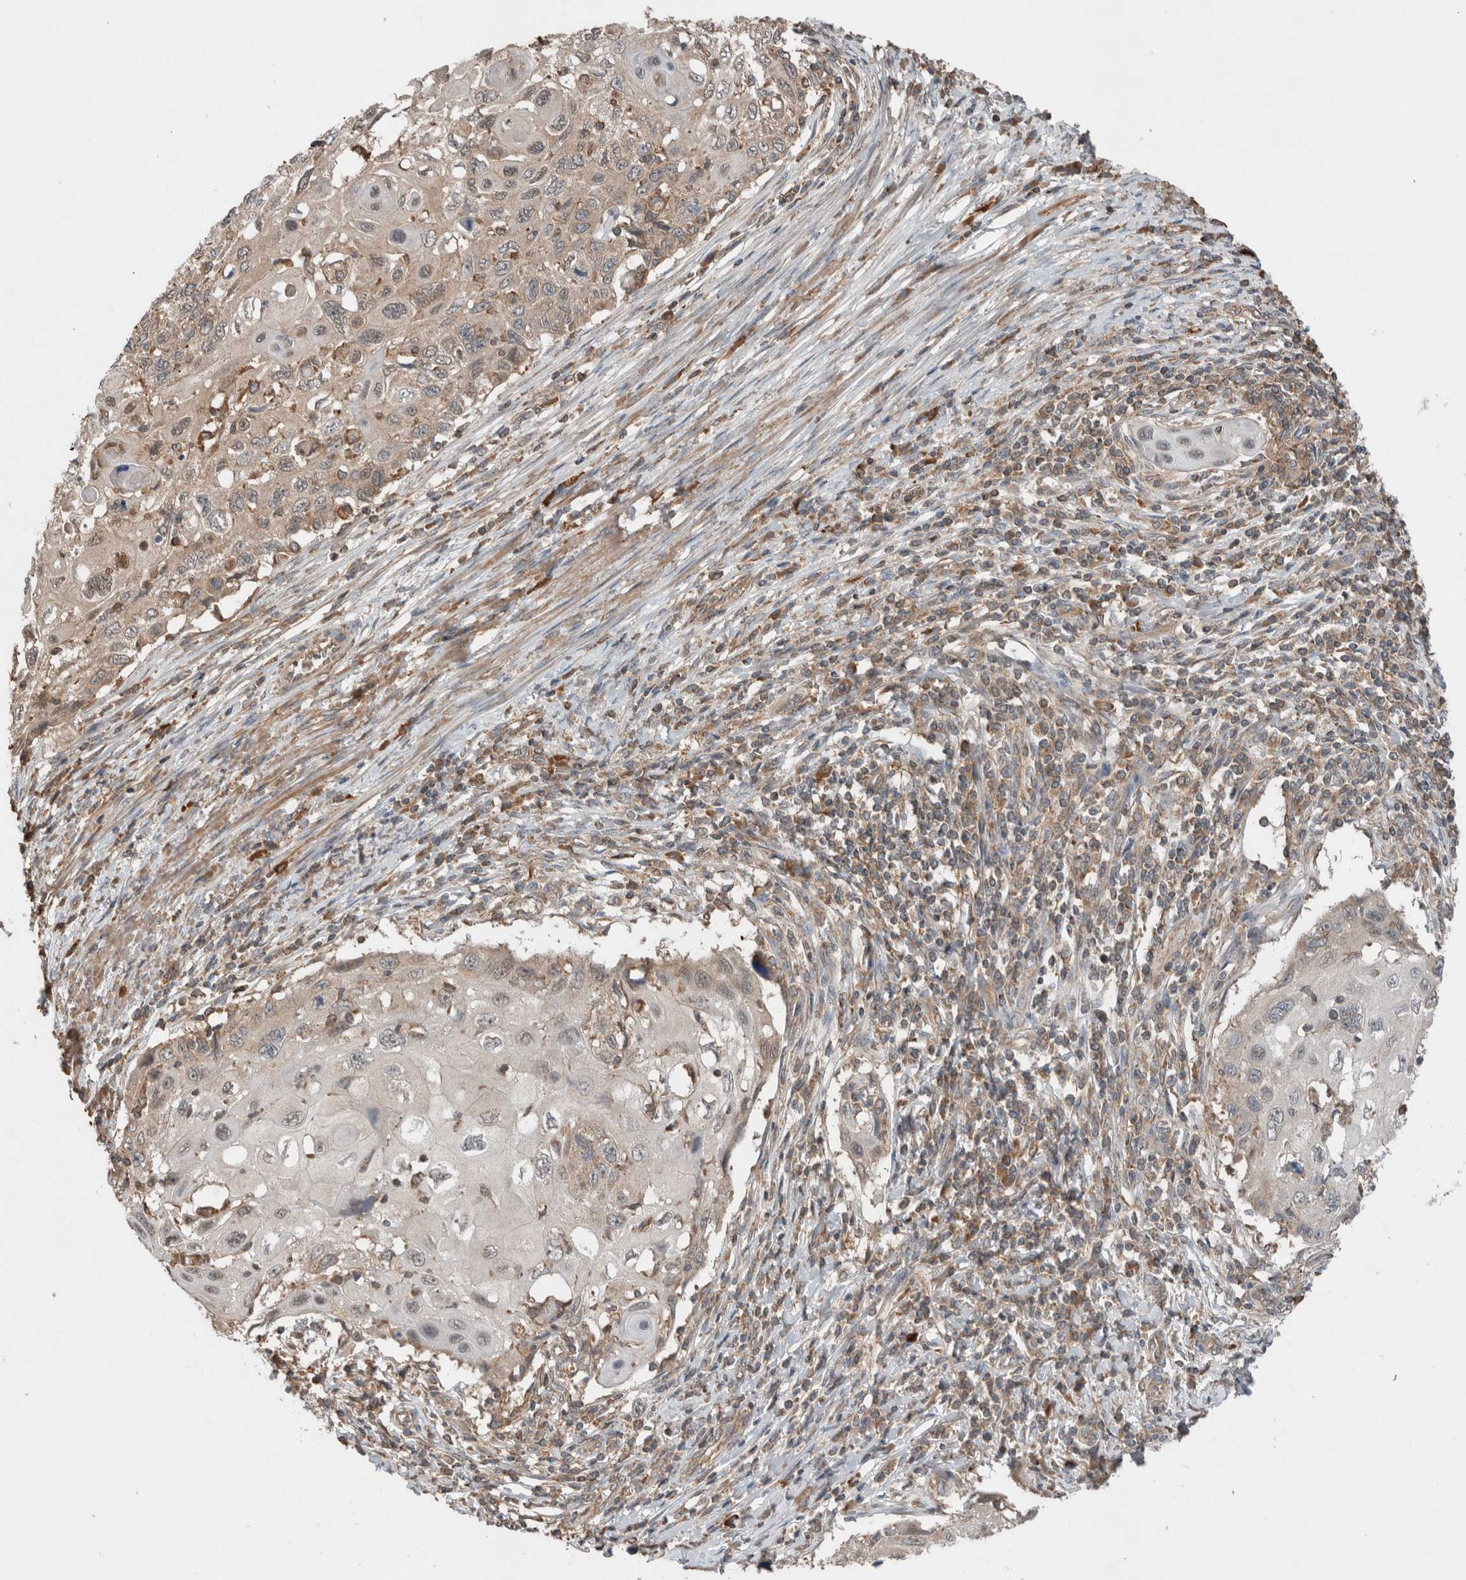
{"staining": {"intensity": "weak", "quantity": "<25%", "location": "cytoplasmic/membranous"}, "tissue": "cervical cancer", "cell_type": "Tumor cells", "image_type": "cancer", "snomed": [{"axis": "morphology", "description": "Squamous cell carcinoma, NOS"}, {"axis": "topography", "description": "Cervix"}], "caption": "A micrograph of human squamous cell carcinoma (cervical) is negative for staining in tumor cells. (DAB (3,3'-diaminobenzidine) IHC, high magnification).", "gene": "KLK14", "patient": {"sex": "female", "age": 70}}